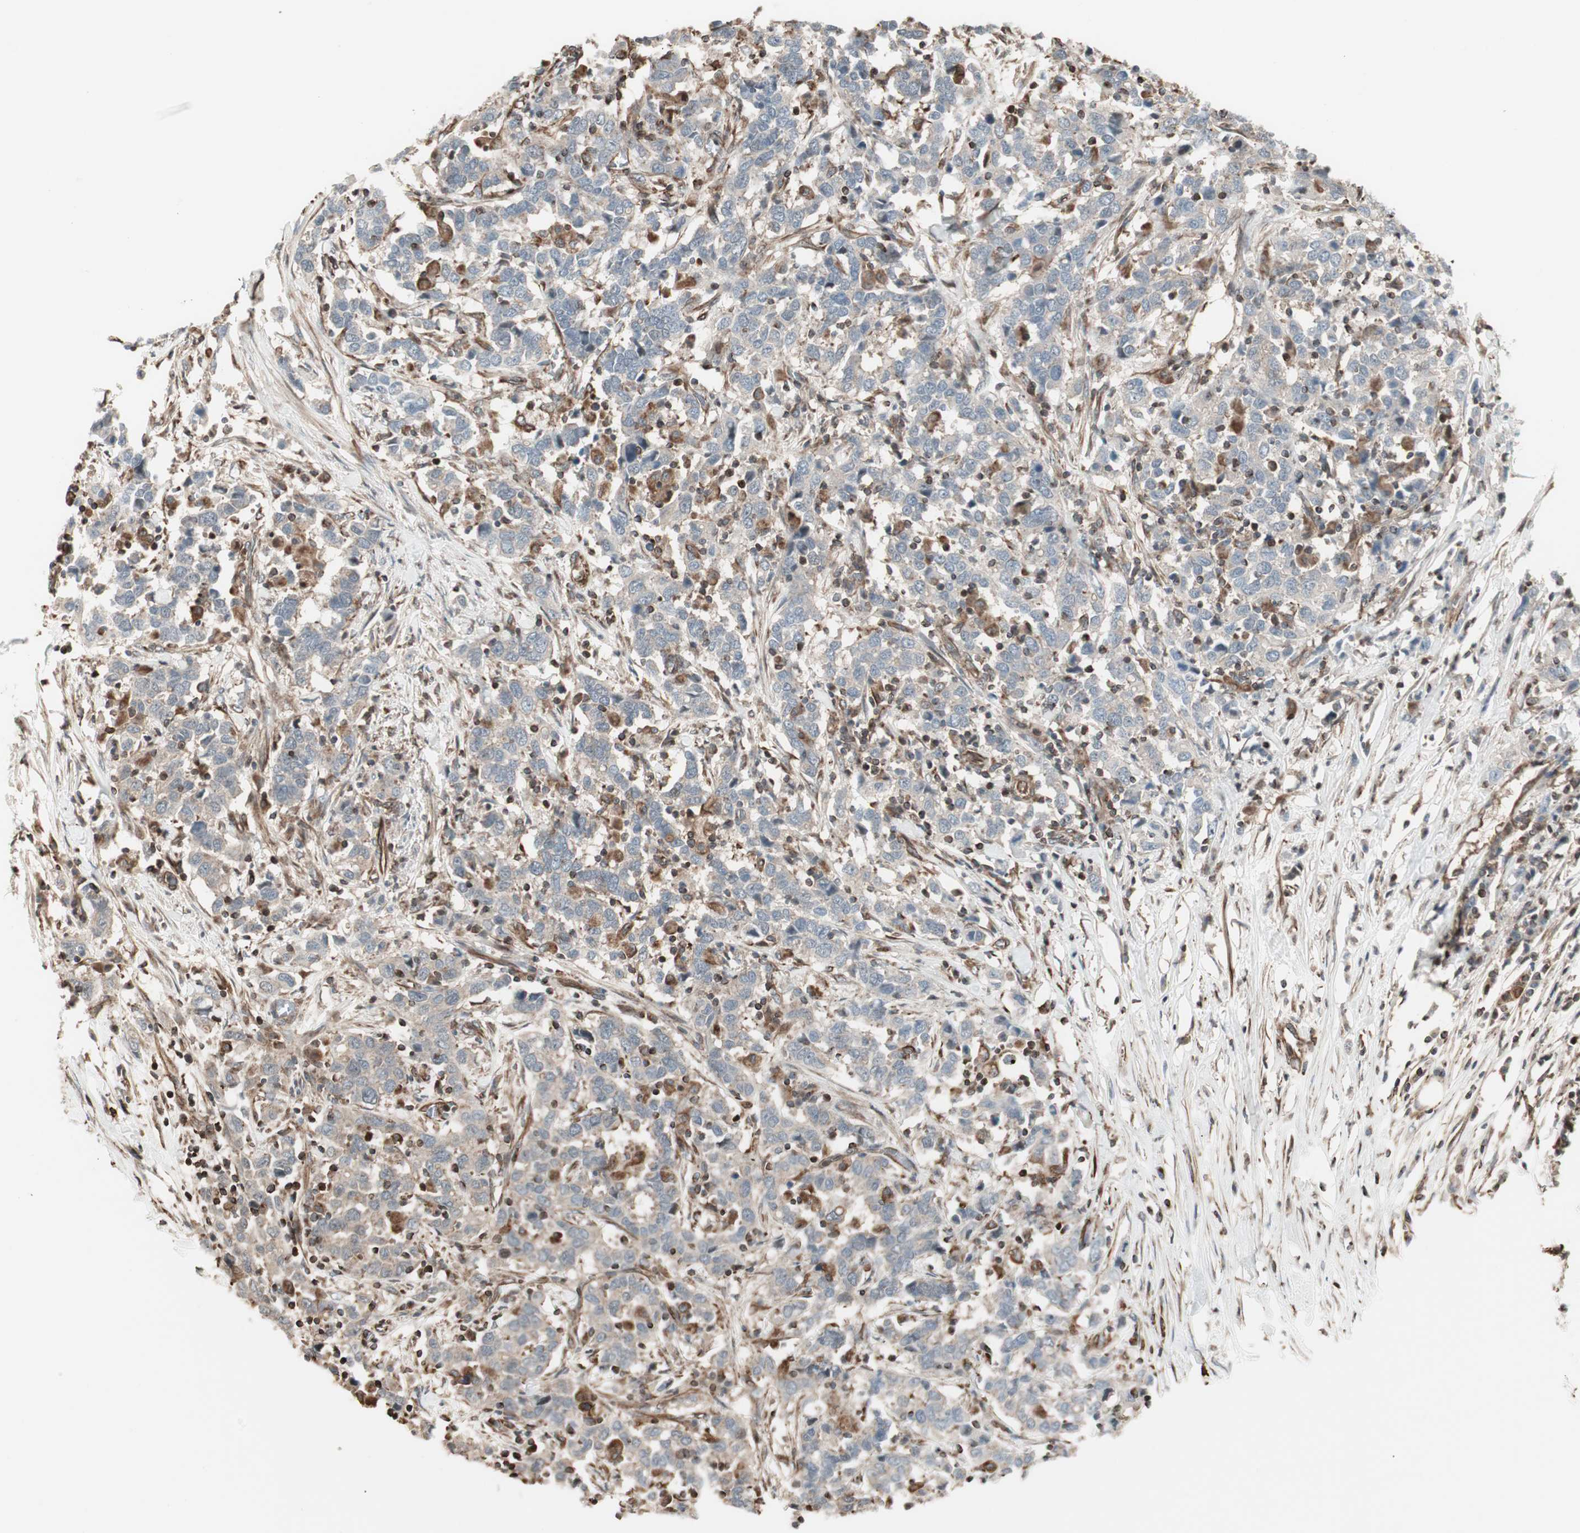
{"staining": {"intensity": "weak", "quantity": "25%-75%", "location": "cytoplasmic/membranous"}, "tissue": "urothelial cancer", "cell_type": "Tumor cells", "image_type": "cancer", "snomed": [{"axis": "morphology", "description": "Urothelial carcinoma, High grade"}, {"axis": "topography", "description": "Urinary bladder"}], "caption": "Human high-grade urothelial carcinoma stained with a protein marker reveals weak staining in tumor cells.", "gene": "MAD2L2", "patient": {"sex": "male", "age": 61}}